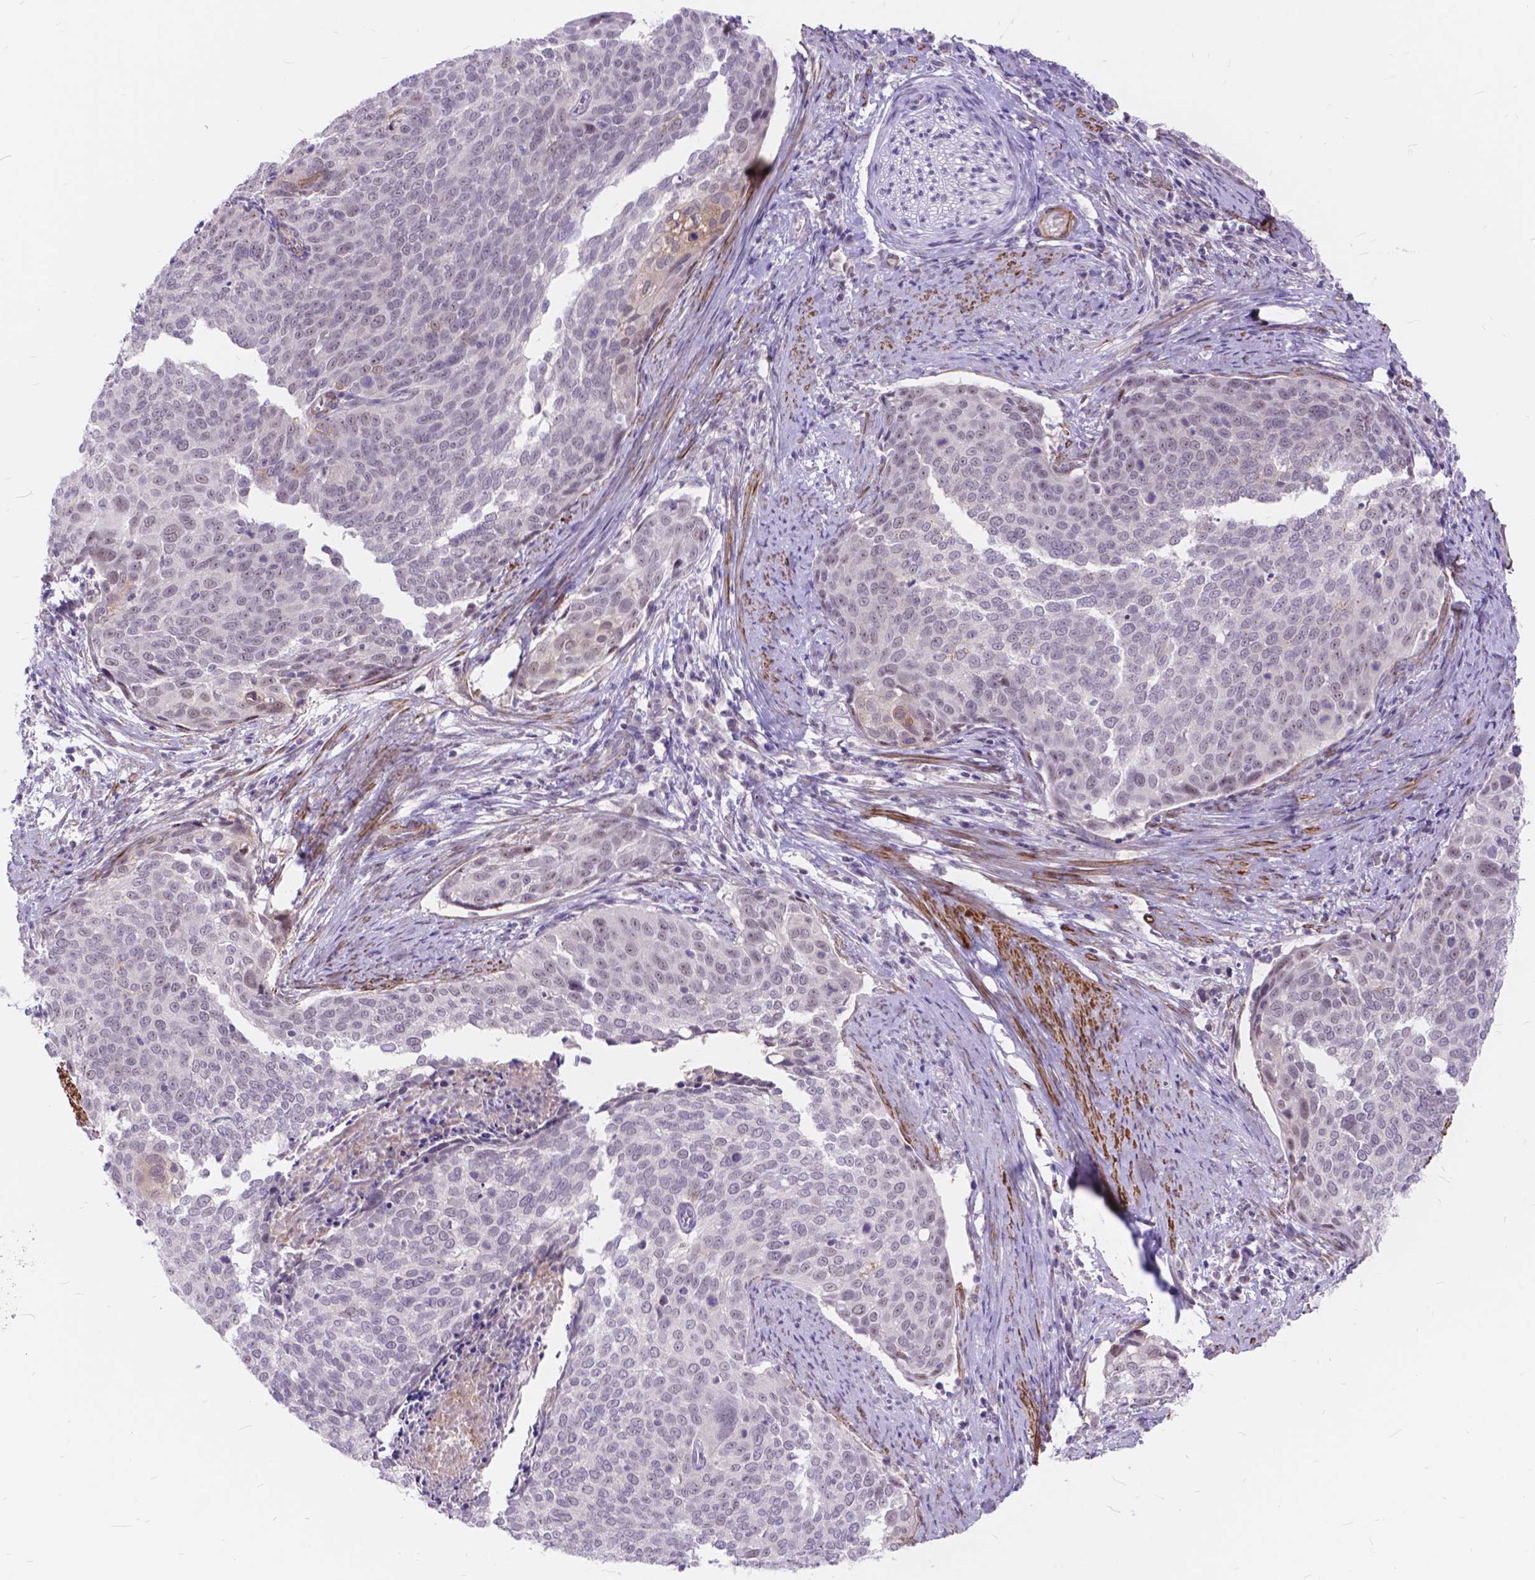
{"staining": {"intensity": "negative", "quantity": "none", "location": "none"}, "tissue": "cervical cancer", "cell_type": "Tumor cells", "image_type": "cancer", "snomed": [{"axis": "morphology", "description": "Squamous cell carcinoma, NOS"}, {"axis": "topography", "description": "Cervix"}], "caption": "DAB immunohistochemical staining of cervical cancer shows no significant staining in tumor cells. (DAB immunohistochemistry with hematoxylin counter stain).", "gene": "MAN2C1", "patient": {"sex": "female", "age": 39}}